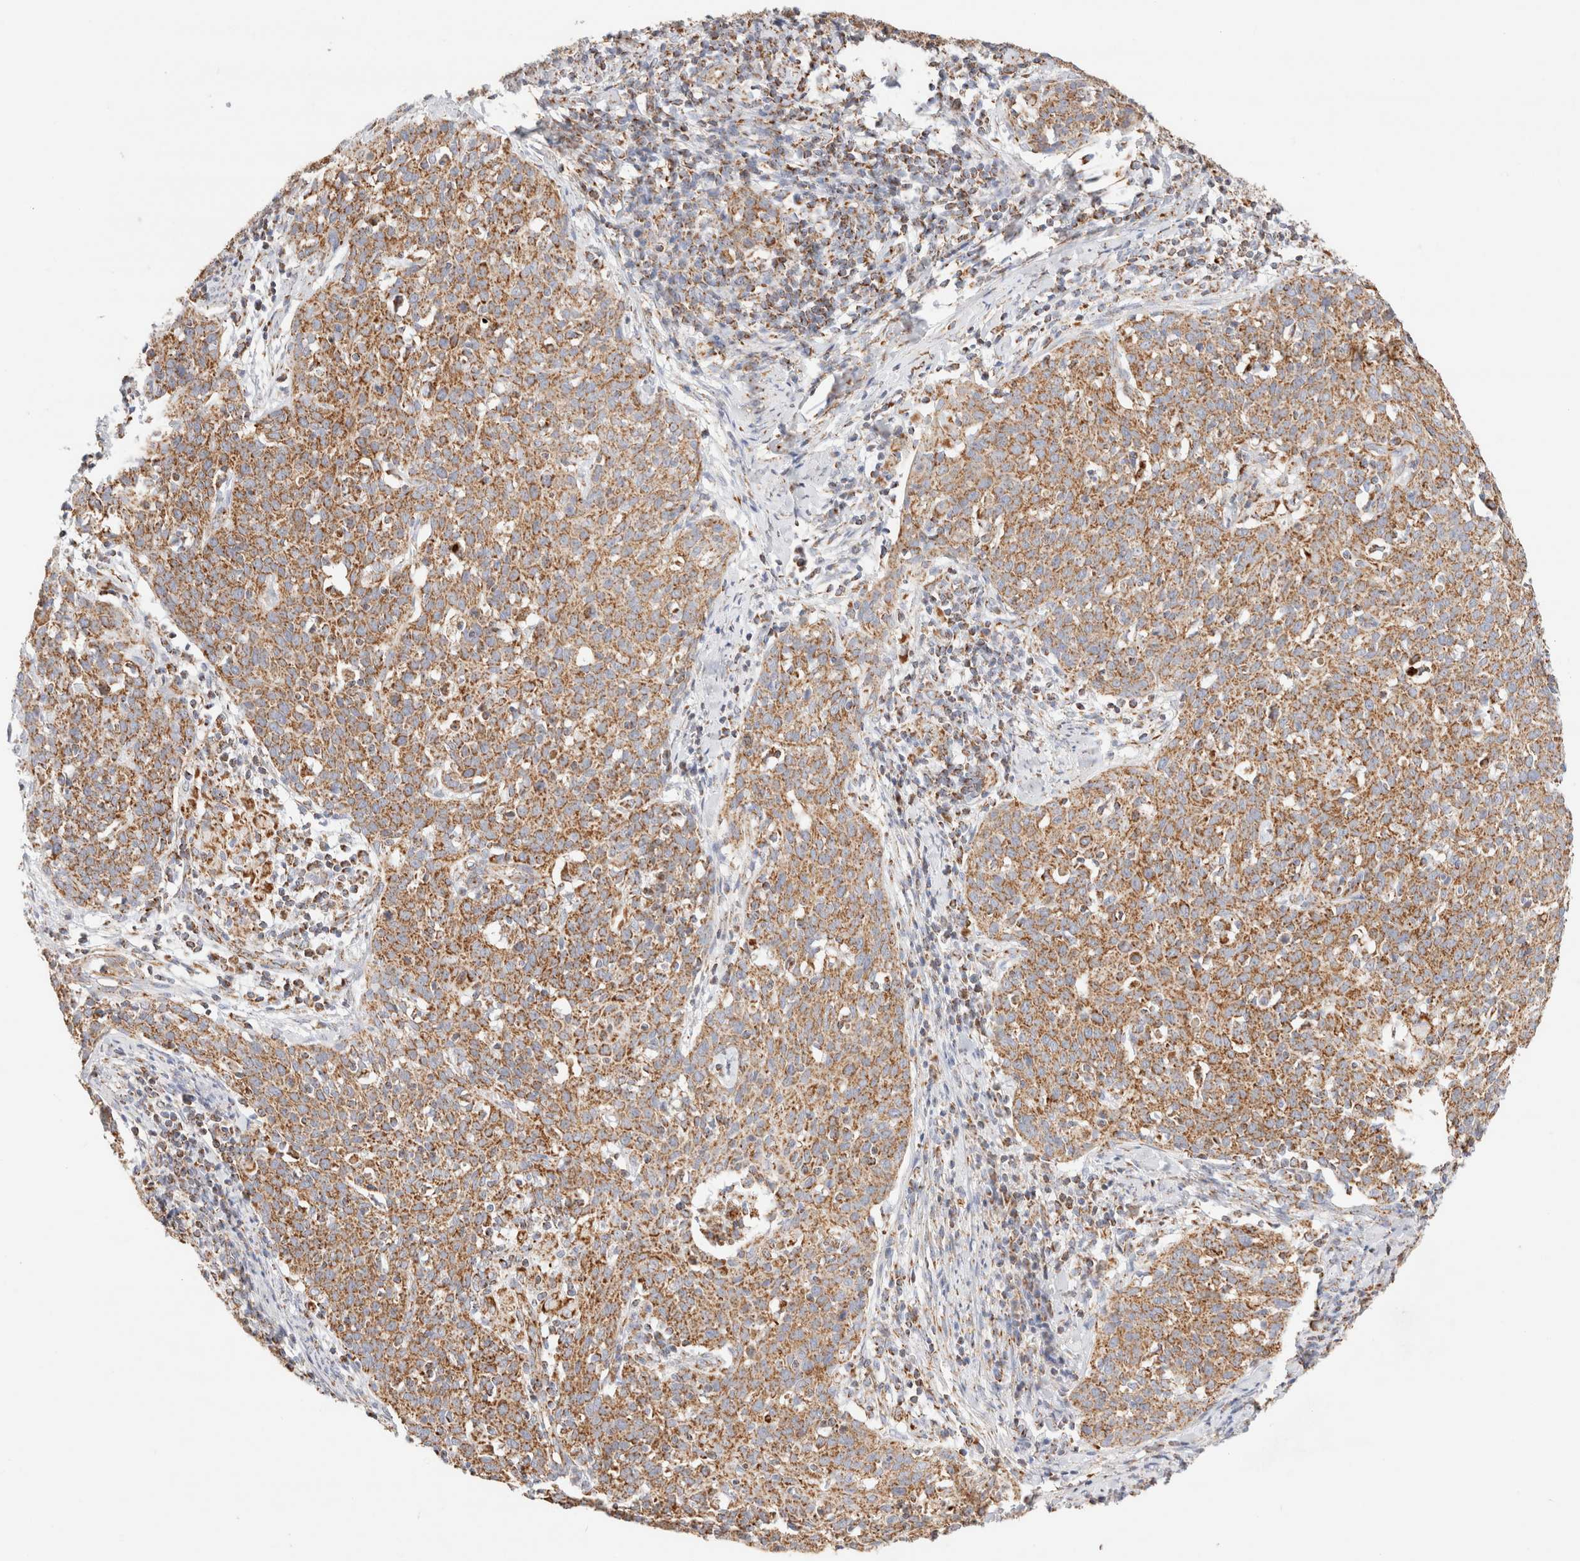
{"staining": {"intensity": "moderate", "quantity": ">75%", "location": "cytoplasmic/membranous"}, "tissue": "cervical cancer", "cell_type": "Tumor cells", "image_type": "cancer", "snomed": [{"axis": "morphology", "description": "Squamous cell carcinoma, NOS"}, {"axis": "topography", "description": "Cervix"}], "caption": "Moderate cytoplasmic/membranous staining for a protein is present in about >75% of tumor cells of cervical cancer (squamous cell carcinoma) using immunohistochemistry.", "gene": "PHB2", "patient": {"sex": "female", "age": 38}}